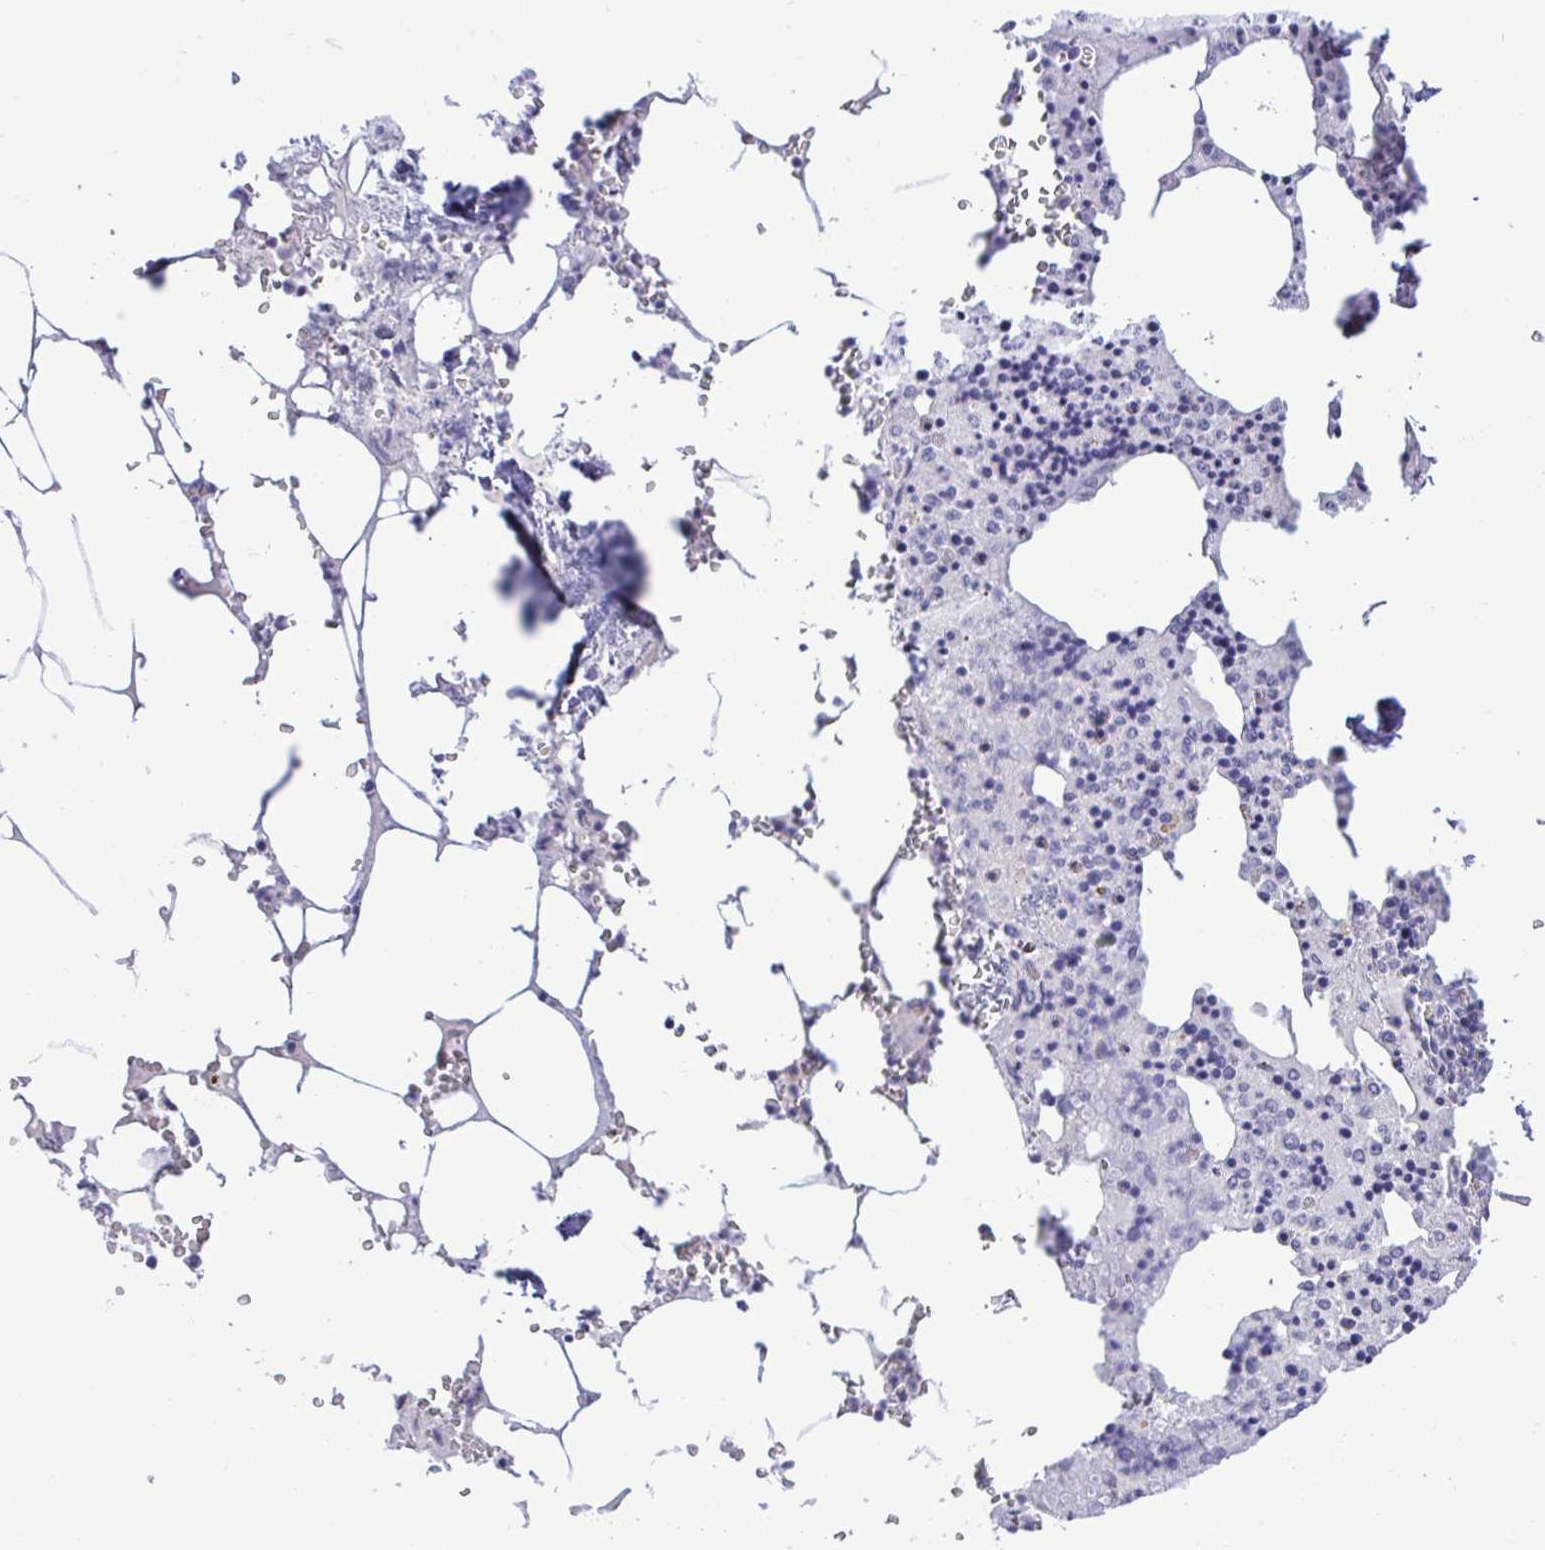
{"staining": {"intensity": "negative", "quantity": "none", "location": "none"}, "tissue": "bone marrow", "cell_type": "Hematopoietic cells", "image_type": "normal", "snomed": [{"axis": "morphology", "description": "Normal tissue, NOS"}, {"axis": "topography", "description": "Bone marrow"}], "caption": "This histopathology image is of normal bone marrow stained with immunohistochemistry to label a protein in brown with the nuclei are counter-stained blue. There is no positivity in hematopoietic cells.", "gene": "EPOP", "patient": {"sex": "male", "age": 54}}